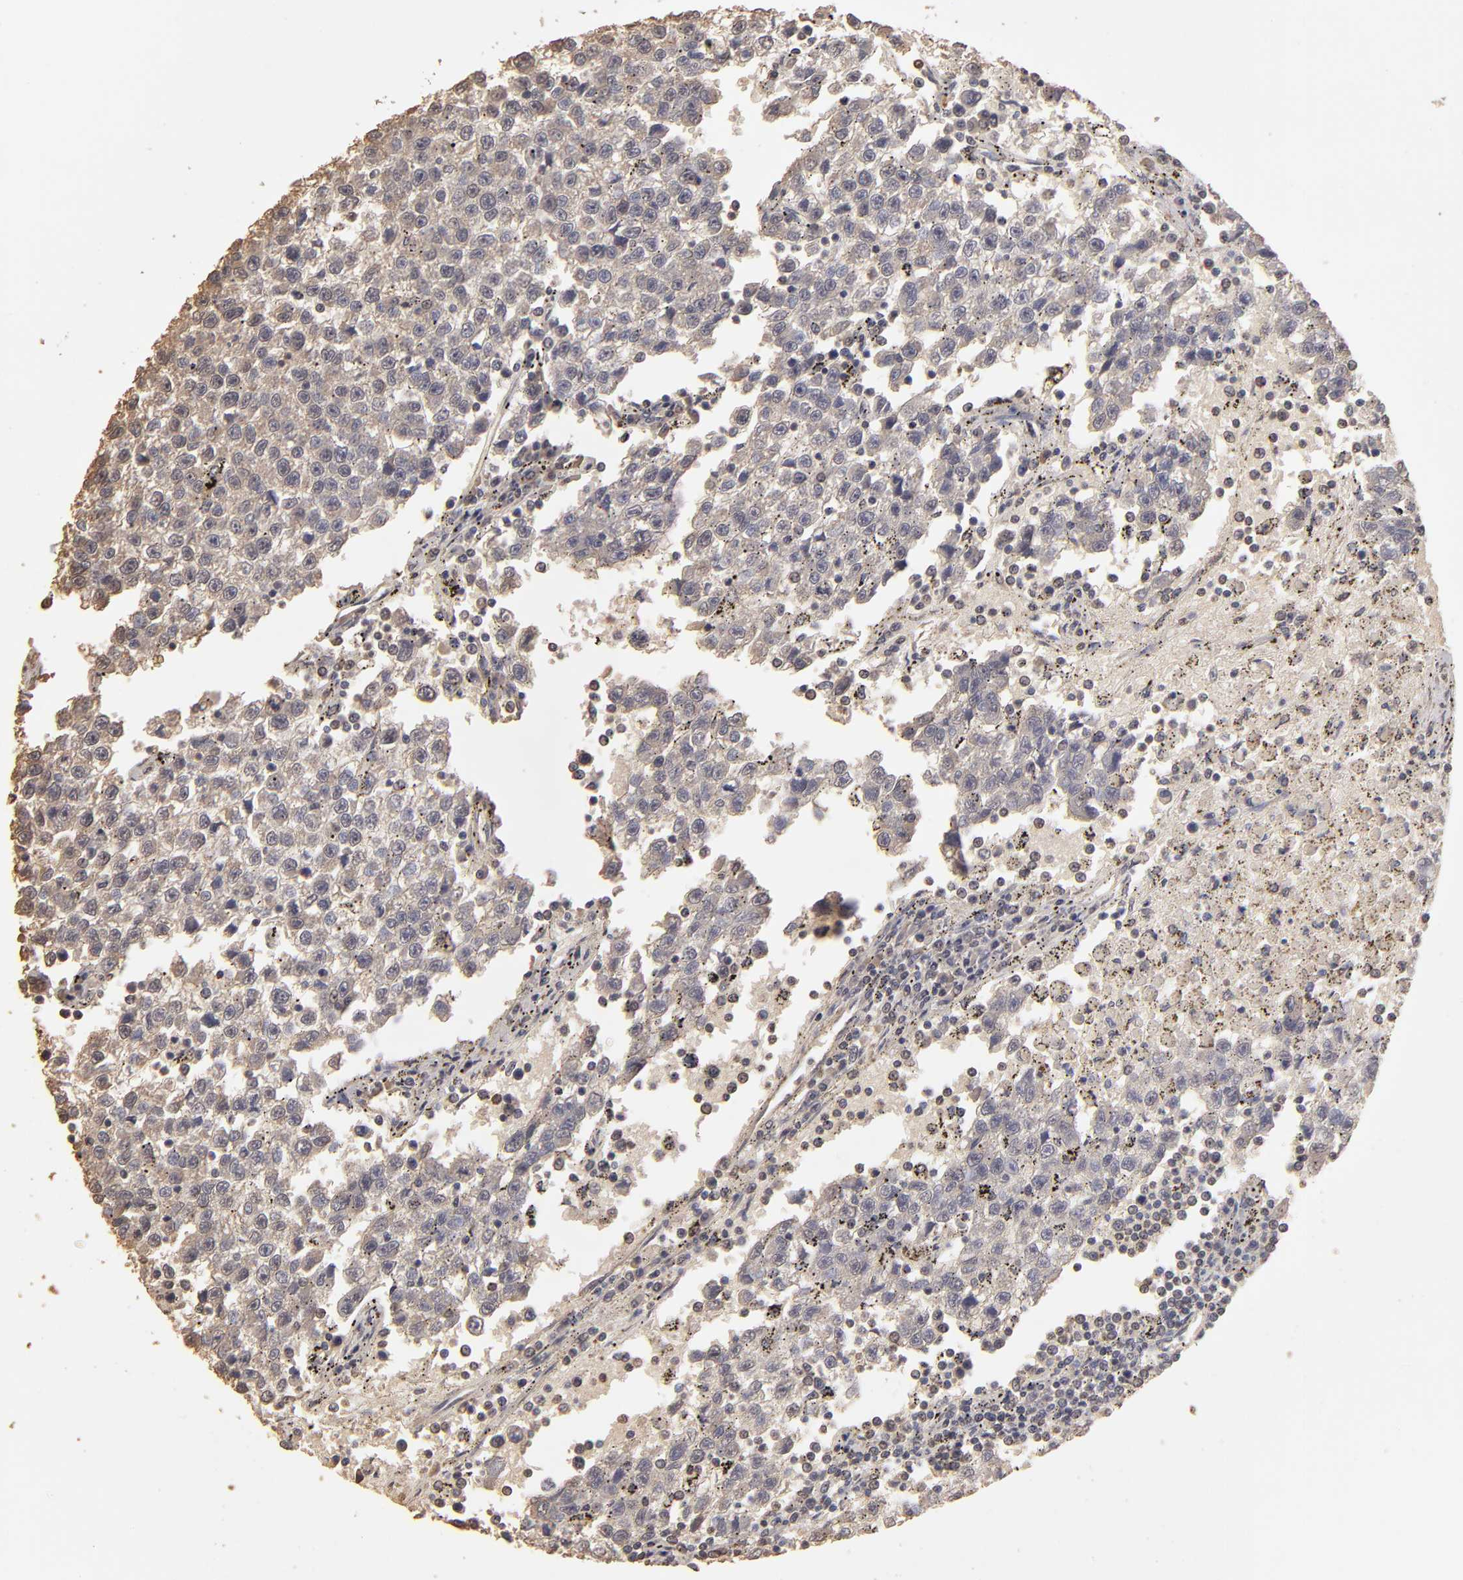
{"staining": {"intensity": "moderate", "quantity": ">75%", "location": "cytoplasmic/membranous"}, "tissue": "testis cancer", "cell_type": "Tumor cells", "image_type": "cancer", "snomed": [{"axis": "morphology", "description": "Seminoma, NOS"}, {"axis": "topography", "description": "Testis"}], "caption": "The photomicrograph demonstrates immunohistochemical staining of seminoma (testis). There is moderate cytoplasmic/membranous staining is seen in about >75% of tumor cells. Nuclei are stained in blue.", "gene": "OPHN1", "patient": {"sex": "male", "age": 35}}